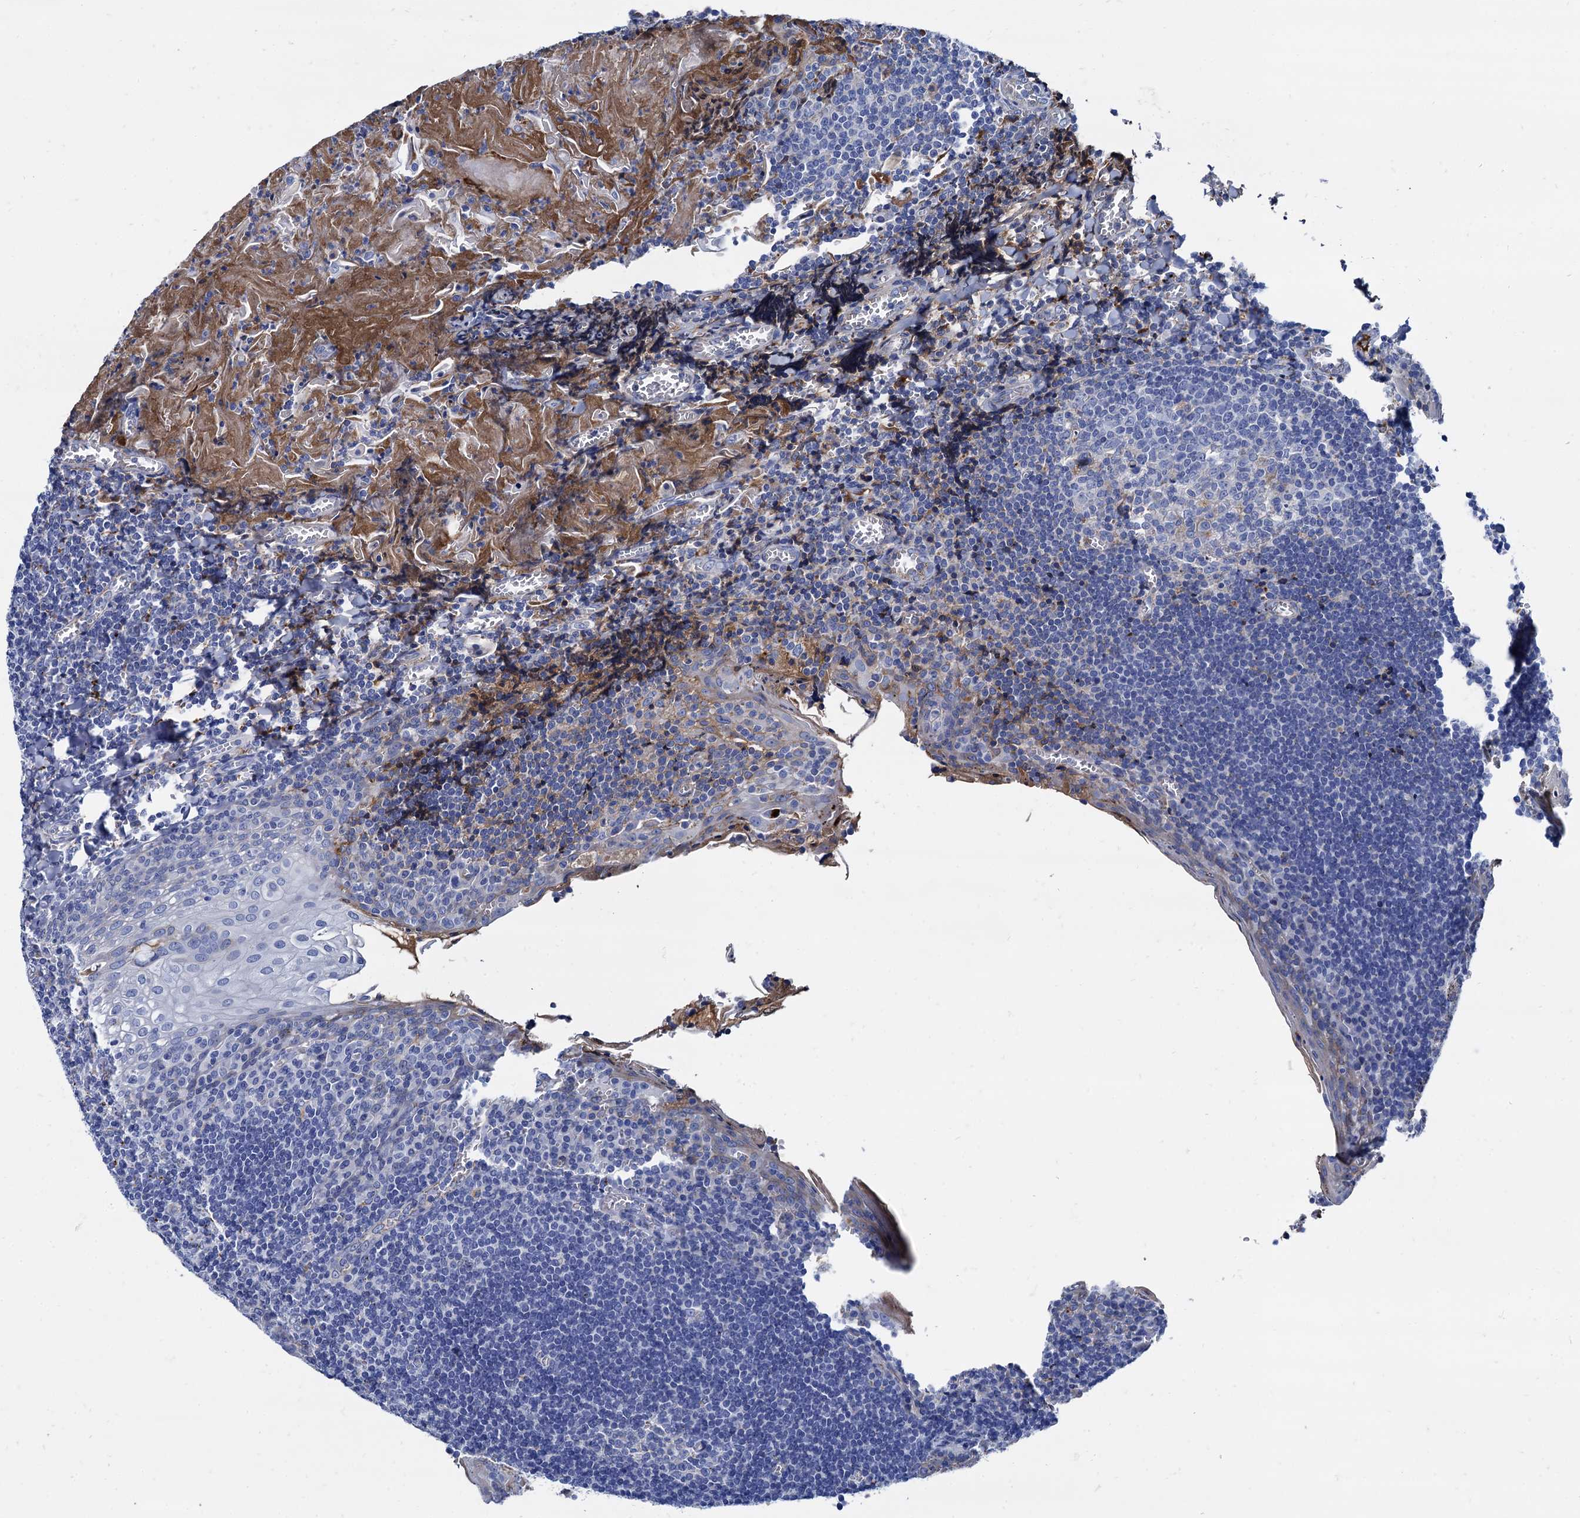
{"staining": {"intensity": "negative", "quantity": "none", "location": "none"}, "tissue": "tonsil", "cell_type": "Germinal center cells", "image_type": "normal", "snomed": [{"axis": "morphology", "description": "Normal tissue, NOS"}, {"axis": "topography", "description": "Tonsil"}], "caption": "An IHC photomicrograph of benign tonsil is shown. There is no staining in germinal center cells of tonsil.", "gene": "APOD", "patient": {"sex": "male", "age": 27}}